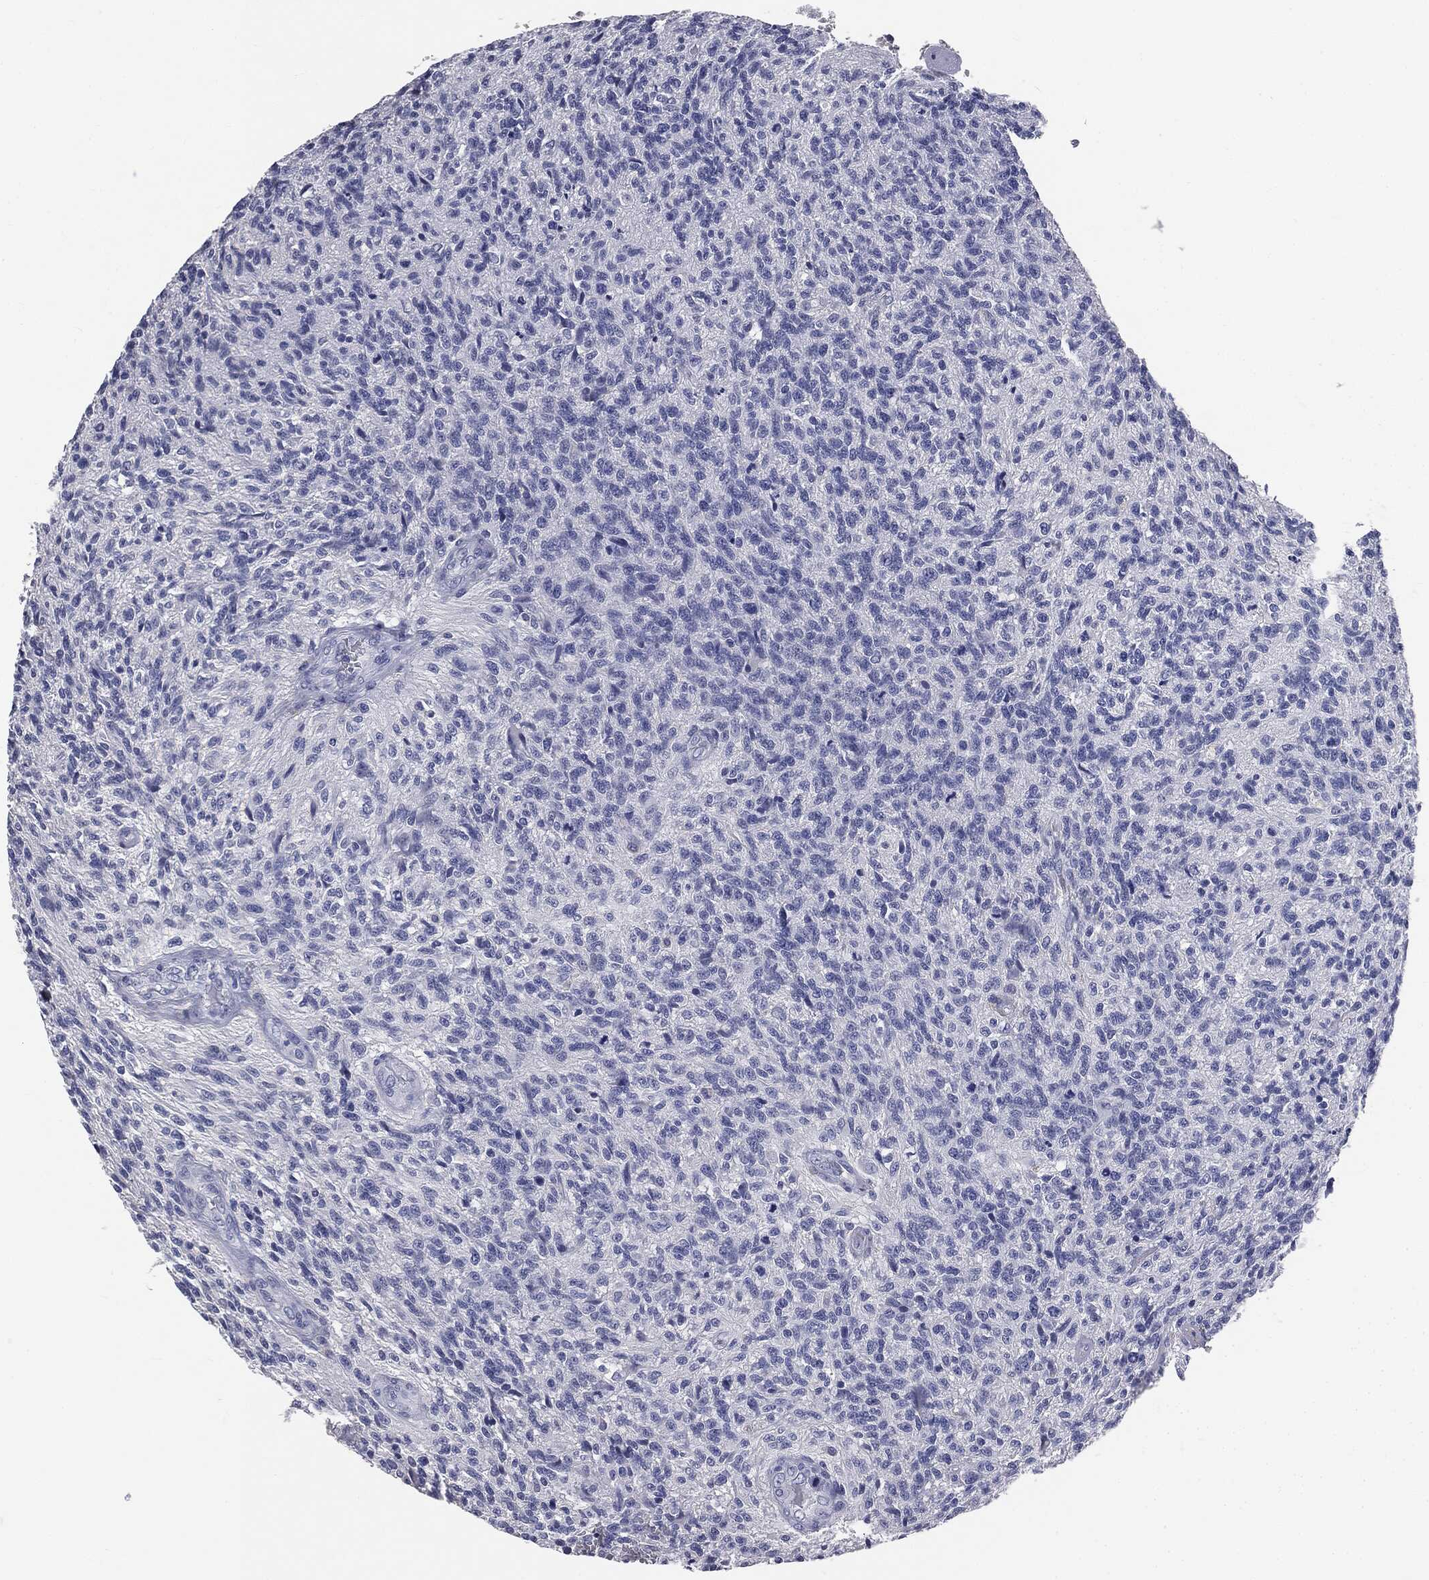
{"staining": {"intensity": "negative", "quantity": "none", "location": "none"}, "tissue": "glioma", "cell_type": "Tumor cells", "image_type": "cancer", "snomed": [{"axis": "morphology", "description": "Glioma, malignant, High grade"}, {"axis": "topography", "description": "Brain"}], "caption": "DAB (3,3'-diaminobenzidine) immunohistochemical staining of human malignant high-grade glioma shows no significant expression in tumor cells.", "gene": "AFP", "patient": {"sex": "male", "age": 56}}